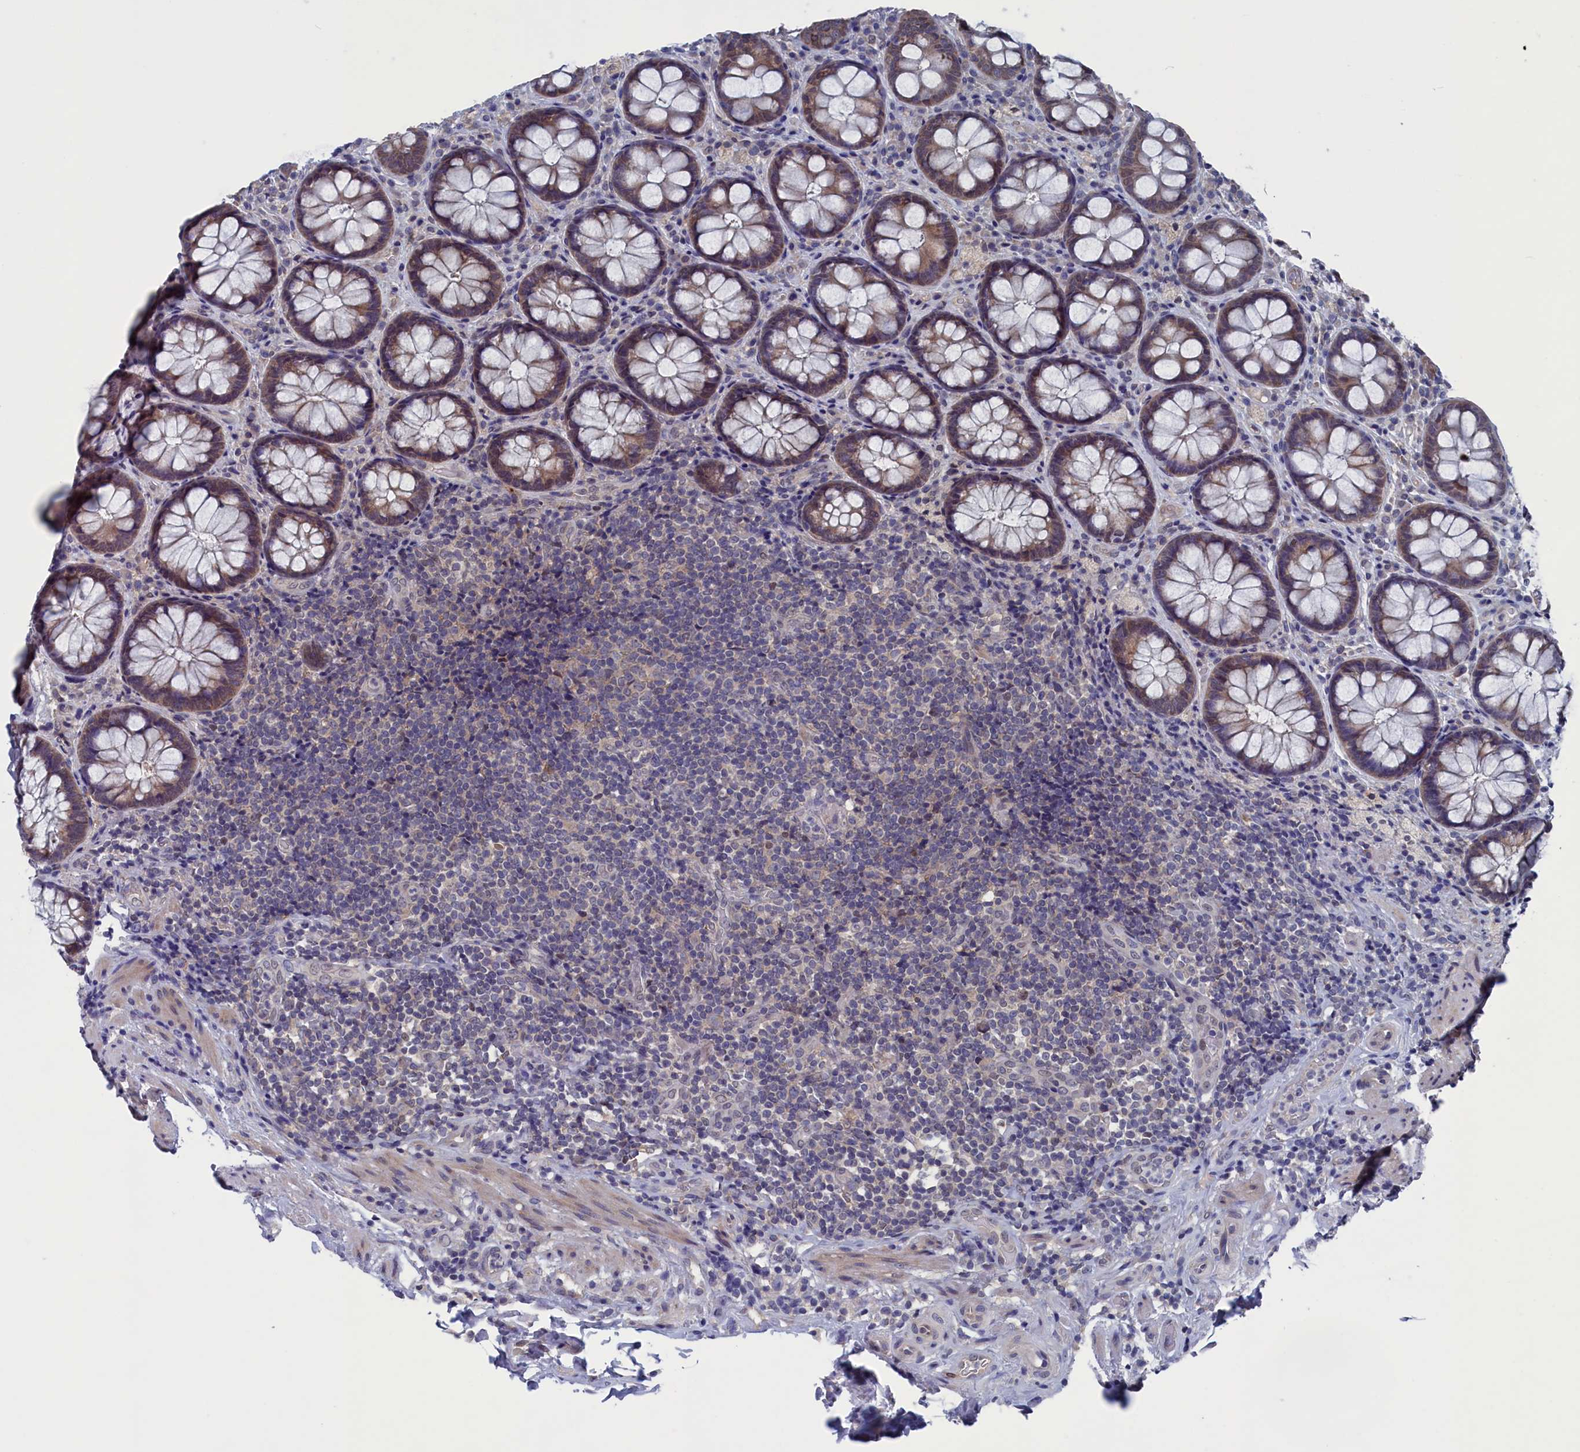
{"staining": {"intensity": "moderate", "quantity": ">75%", "location": "cytoplasmic/membranous"}, "tissue": "rectum", "cell_type": "Glandular cells", "image_type": "normal", "snomed": [{"axis": "morphology", "description": "Normal tissue, NOS"}, {"axis": "topography", "description": "Rectum"}], "caption": "Protein staining displays moderate cytoplasmic/membranous positivity in about >75% of glandular cells in benign rectum.", "gene": "SPATA13", "patient": {"sex": "male", "age": 83}}